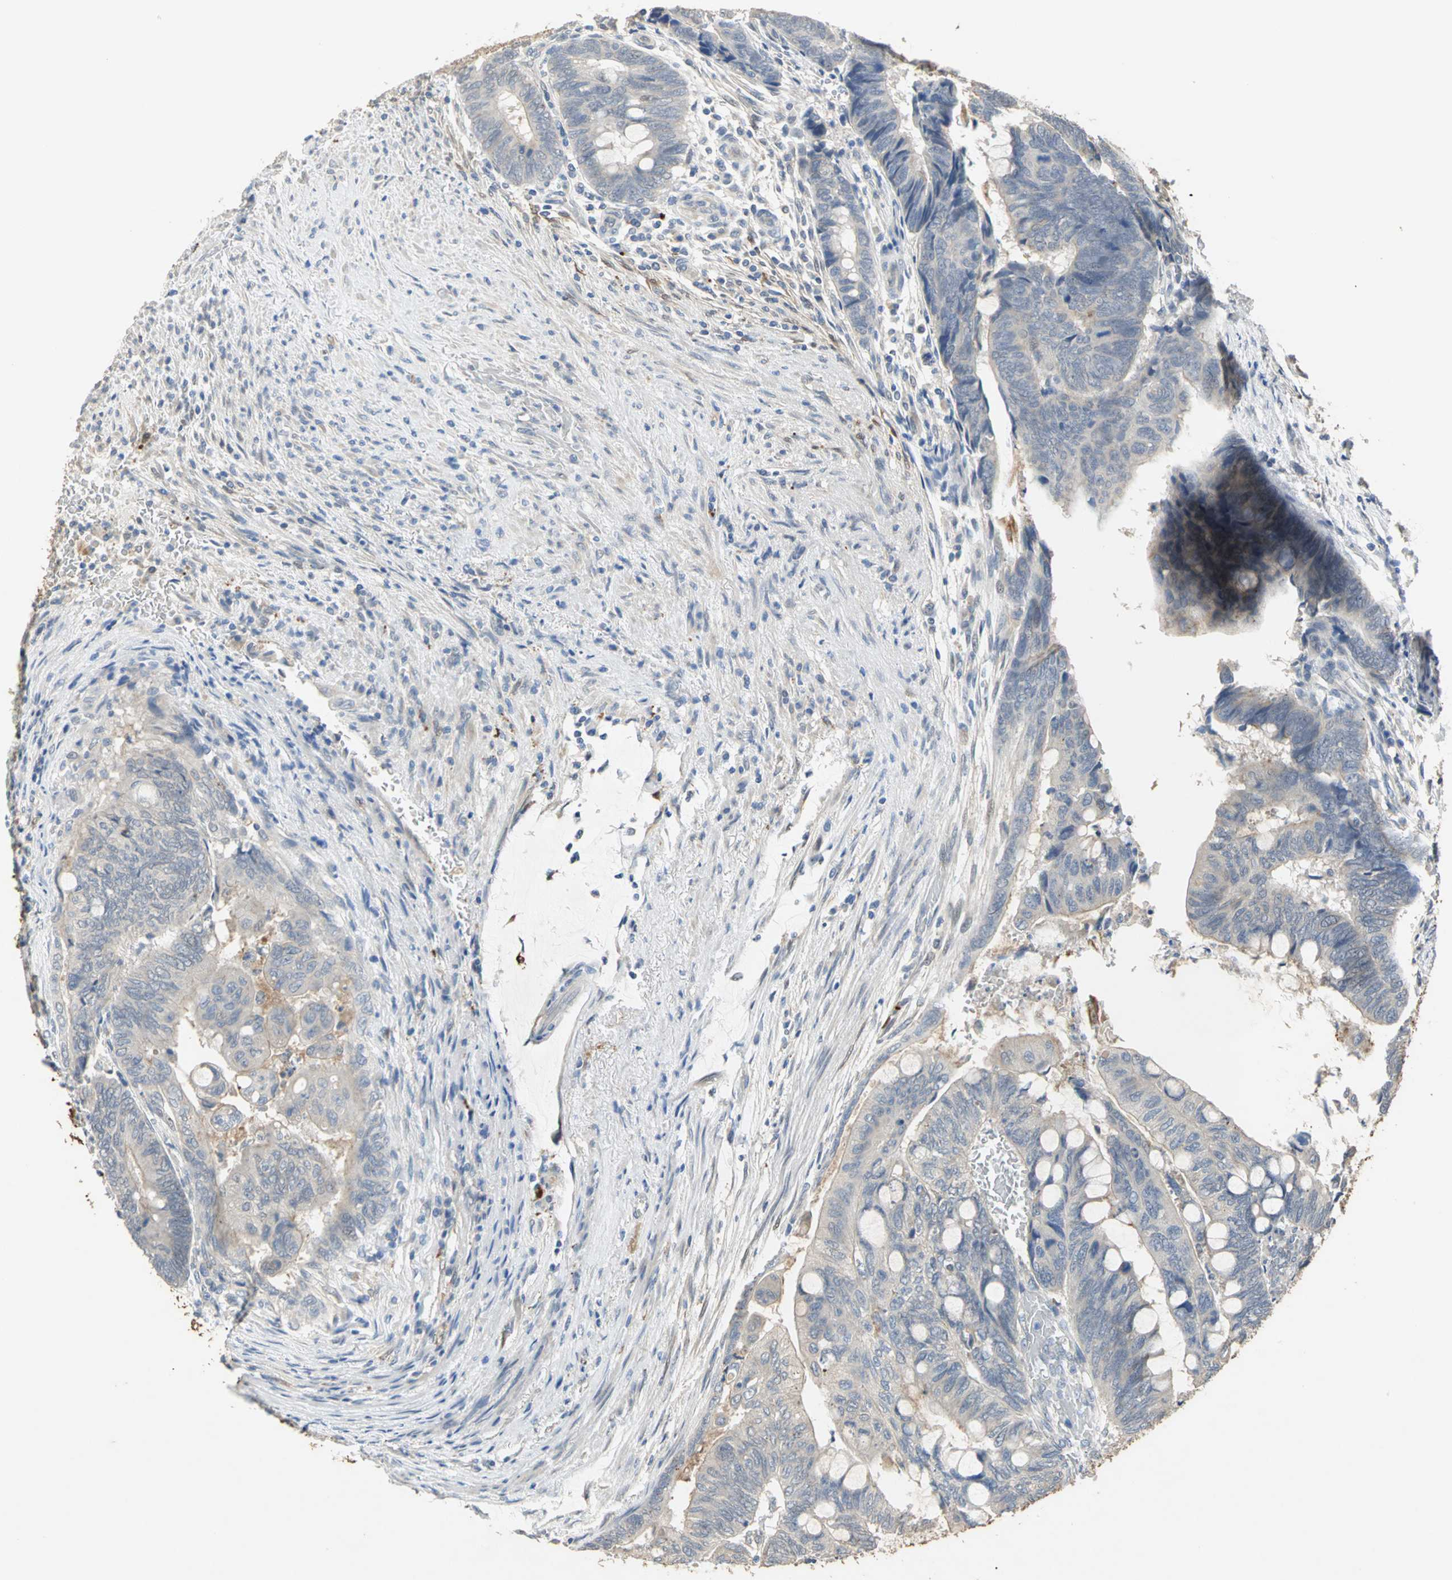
{"staining": {"intensity": "negative", "quantity": "none", "location": "none"}, "tissue": "colorectal cancer", "cell_type": "Tumor cells", "image_type": "cancer", "snomed": [{"axis": "morphology", "description": "Normal tissue, NOS"}, {"axis": "morphology", "description": "Adenocarcinoma, NOS"}, {"axis": "topography", "description": "Rectum"}, {"axis": "topography", "description": "Peripheral nerve tissue"}], "caption": "IHC micrograph of neoplastic tissue: colorectal cancer stained with DAB demonstrates no significant protein staining in tumor cells.", "gene": "IL17RB", "patient": {"sex": "male", "age": 92}}